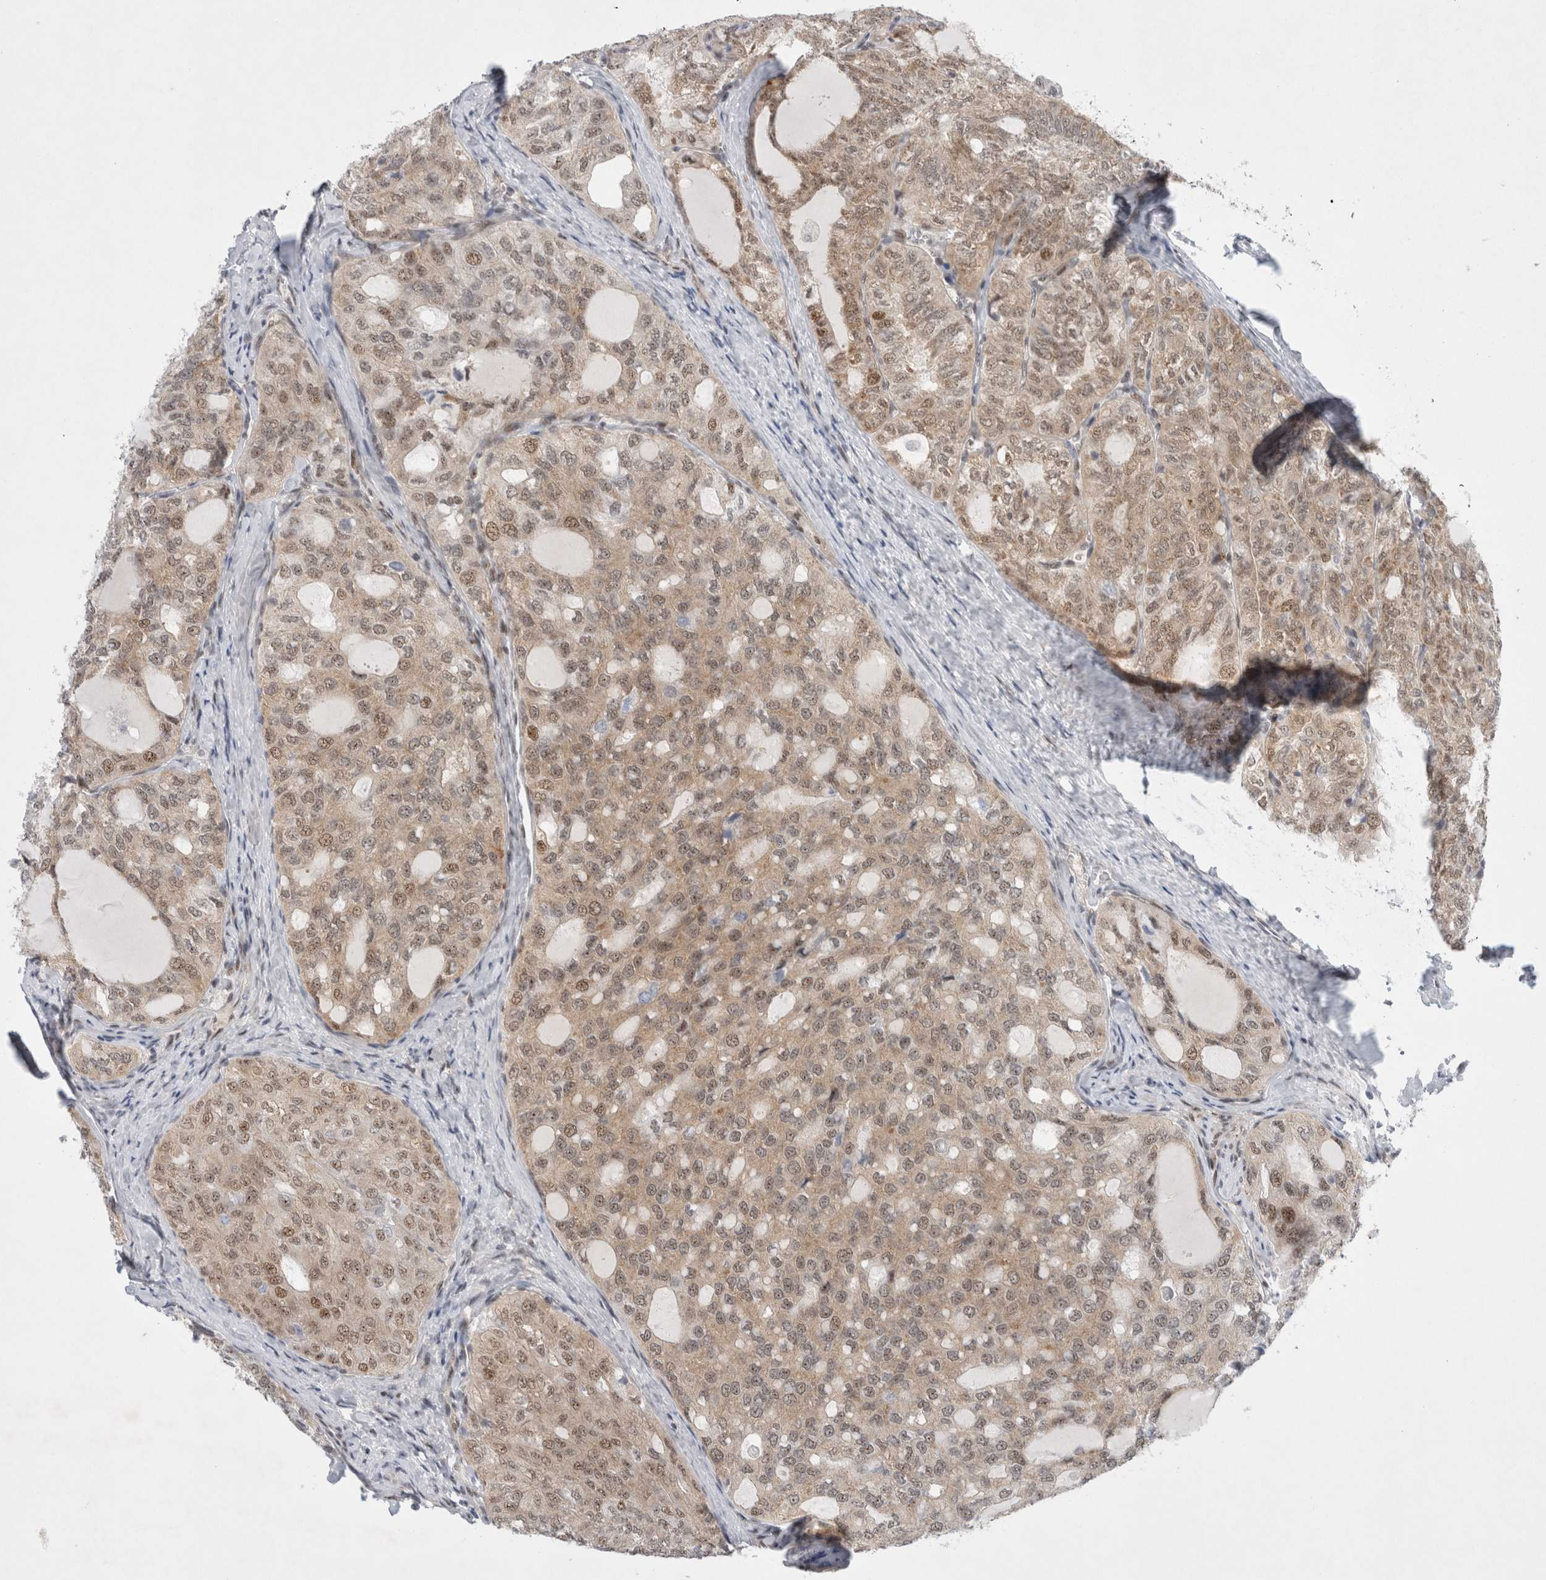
{"staining": {"intensity": "weak", "quantity": ">75%", "location": "cytoplasmic/membranous,nuclear"}, "tissue": "thyroid cancer", "cell_type": "Tumor cells", "image_type": "cancer", "snomed": [{"axis": "morphology", "description": "Follicular adenoma carcinoma, NOS"}, {"axis": "topography", "description": "Thyroid gland"}], "caption": "IHC of human thyroid cancer (follicular adenoma carcinoma) demonstrates low levels of weak cytoplasmic/membranous and nuclear positivity in approximately >75% of tumor cells.", "gene": "WIPF2", "patient": {"sex": "male", "age": 75}}